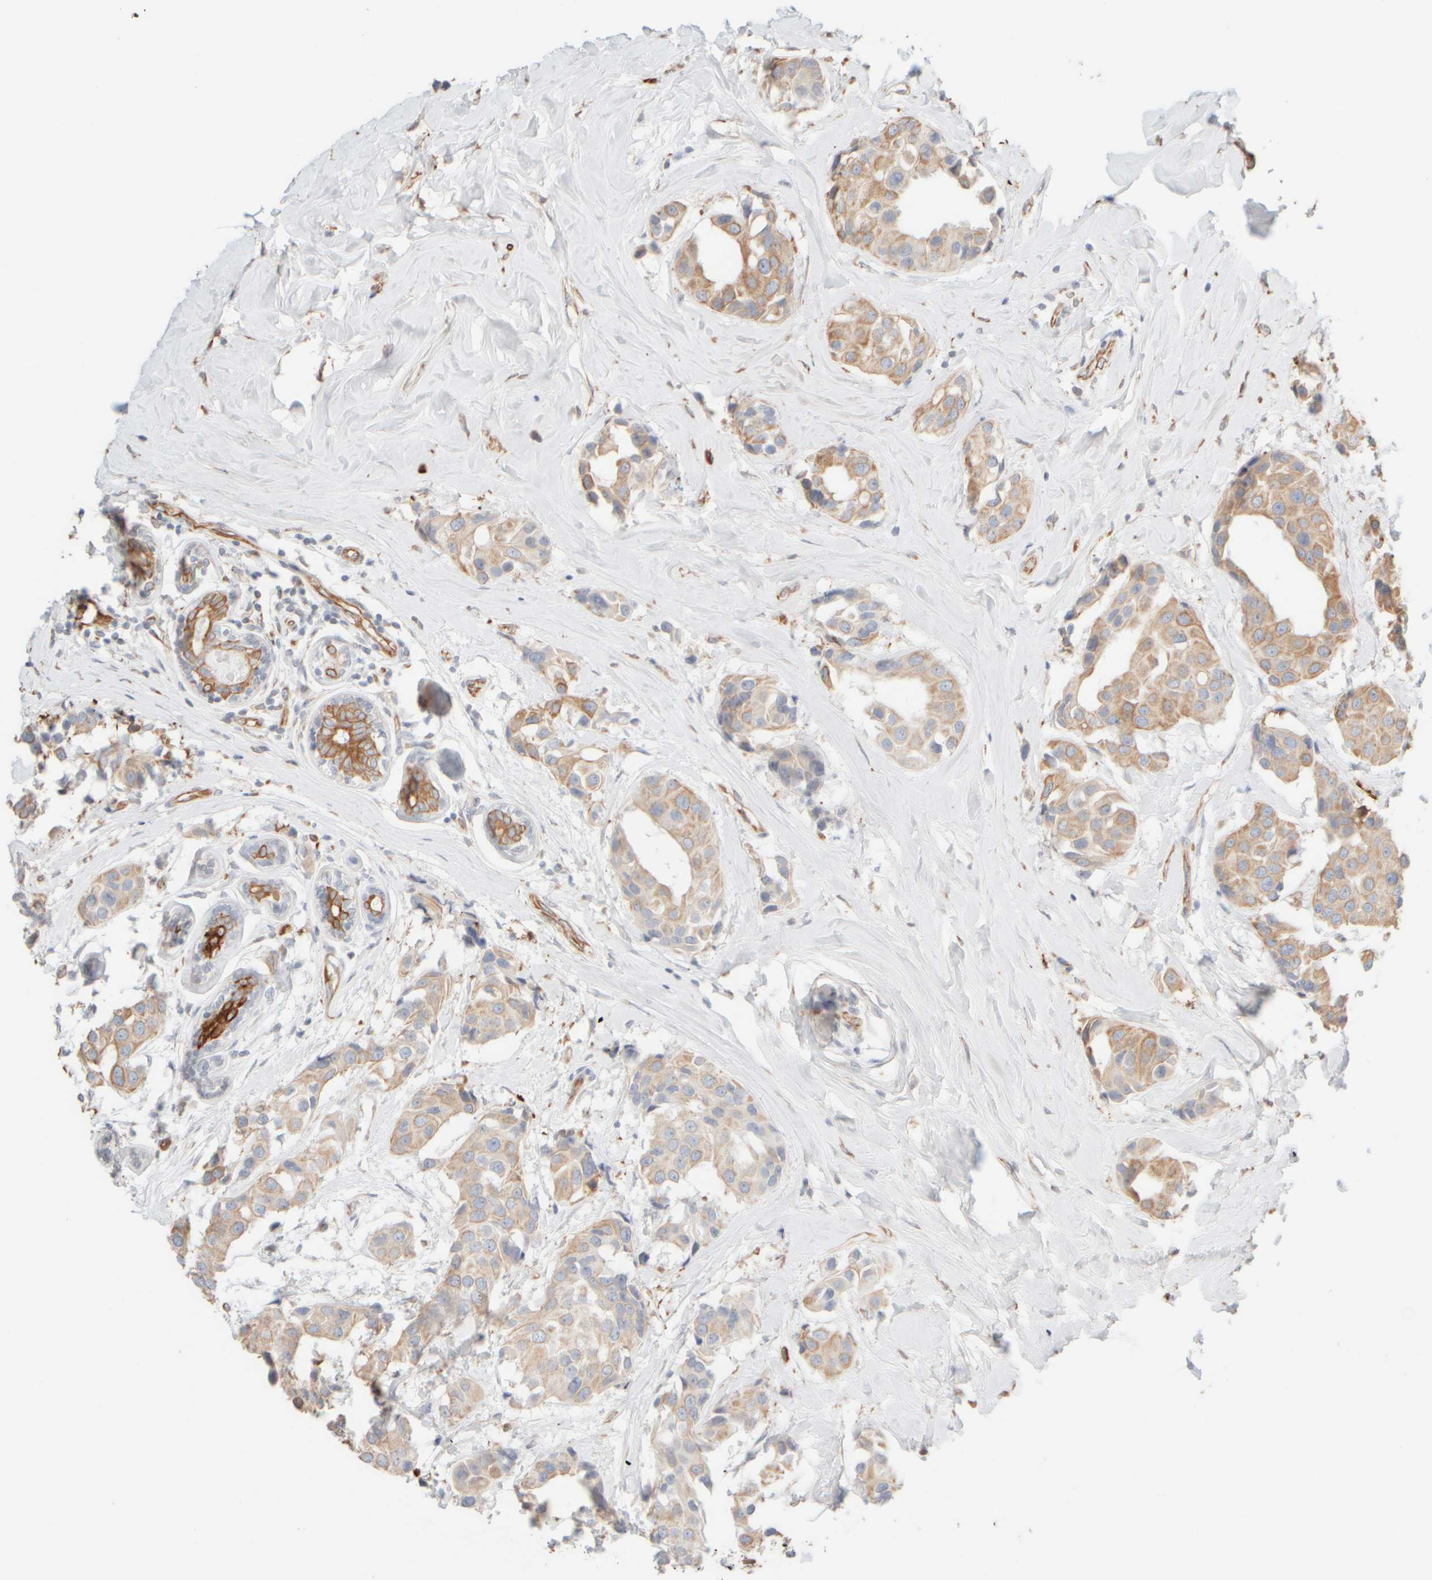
{"staining": {"intensity": "moderate", "quantity": ">75%", "location": "cytoplasmic/membranous"}, "tissue": "breast cancer", "cell_type": "Tumor cells", "image_type": "cancer", "snomed": [{"axis": "morphology", "description": "Normal tissue, NOS"}, {"axis": "morphology", "description": "Duct carcinoma"}, {"axis": "topography", "description": "Breast"}], "caption": "Moderate cytoplasmic/membranous staining is identified in about >75% of tumor cells in breast infiltrating ductal carcinoma.", "gene": "KRT15", "patient": {"sex": "female", "age": 39}}